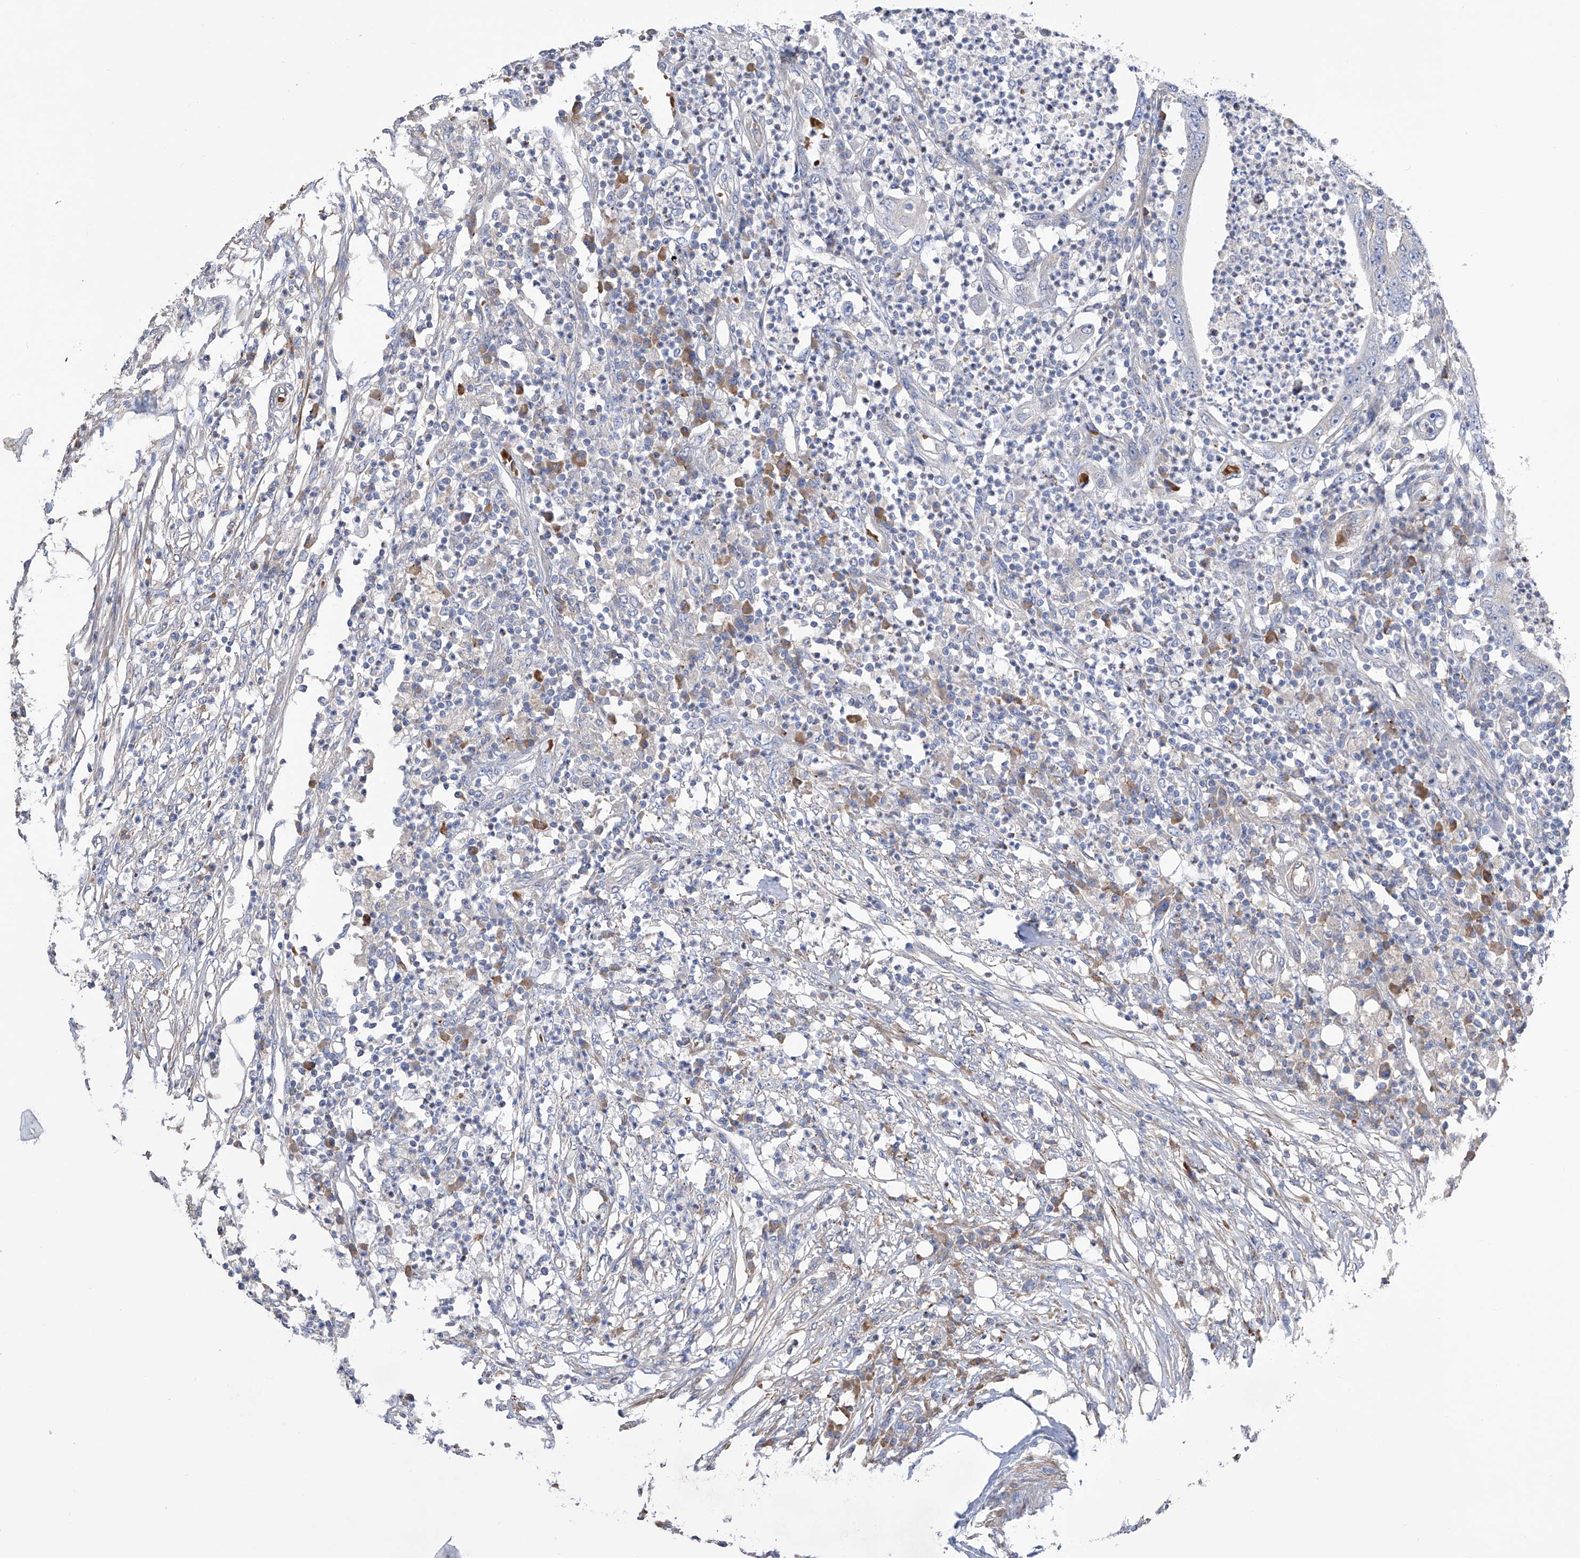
{"staining": {"intensity": "negative", "quantity": "none", "location": "none"}, "tissue": "colorectal cancer", "cell_type": "Tumor cells", "image_type": "cancer", "snomed": [{"axis": "morphology", "description": "Adenocarcinoma, NOS"}, {"axis": "topography", "description": "Colon"}], "caption": "The IHC image has no significant positivity in tumor cells of colorectal adenocarcinoma tissue.", "gene": "NFATC4", "patient": {"sex": "male", "age": 83}}